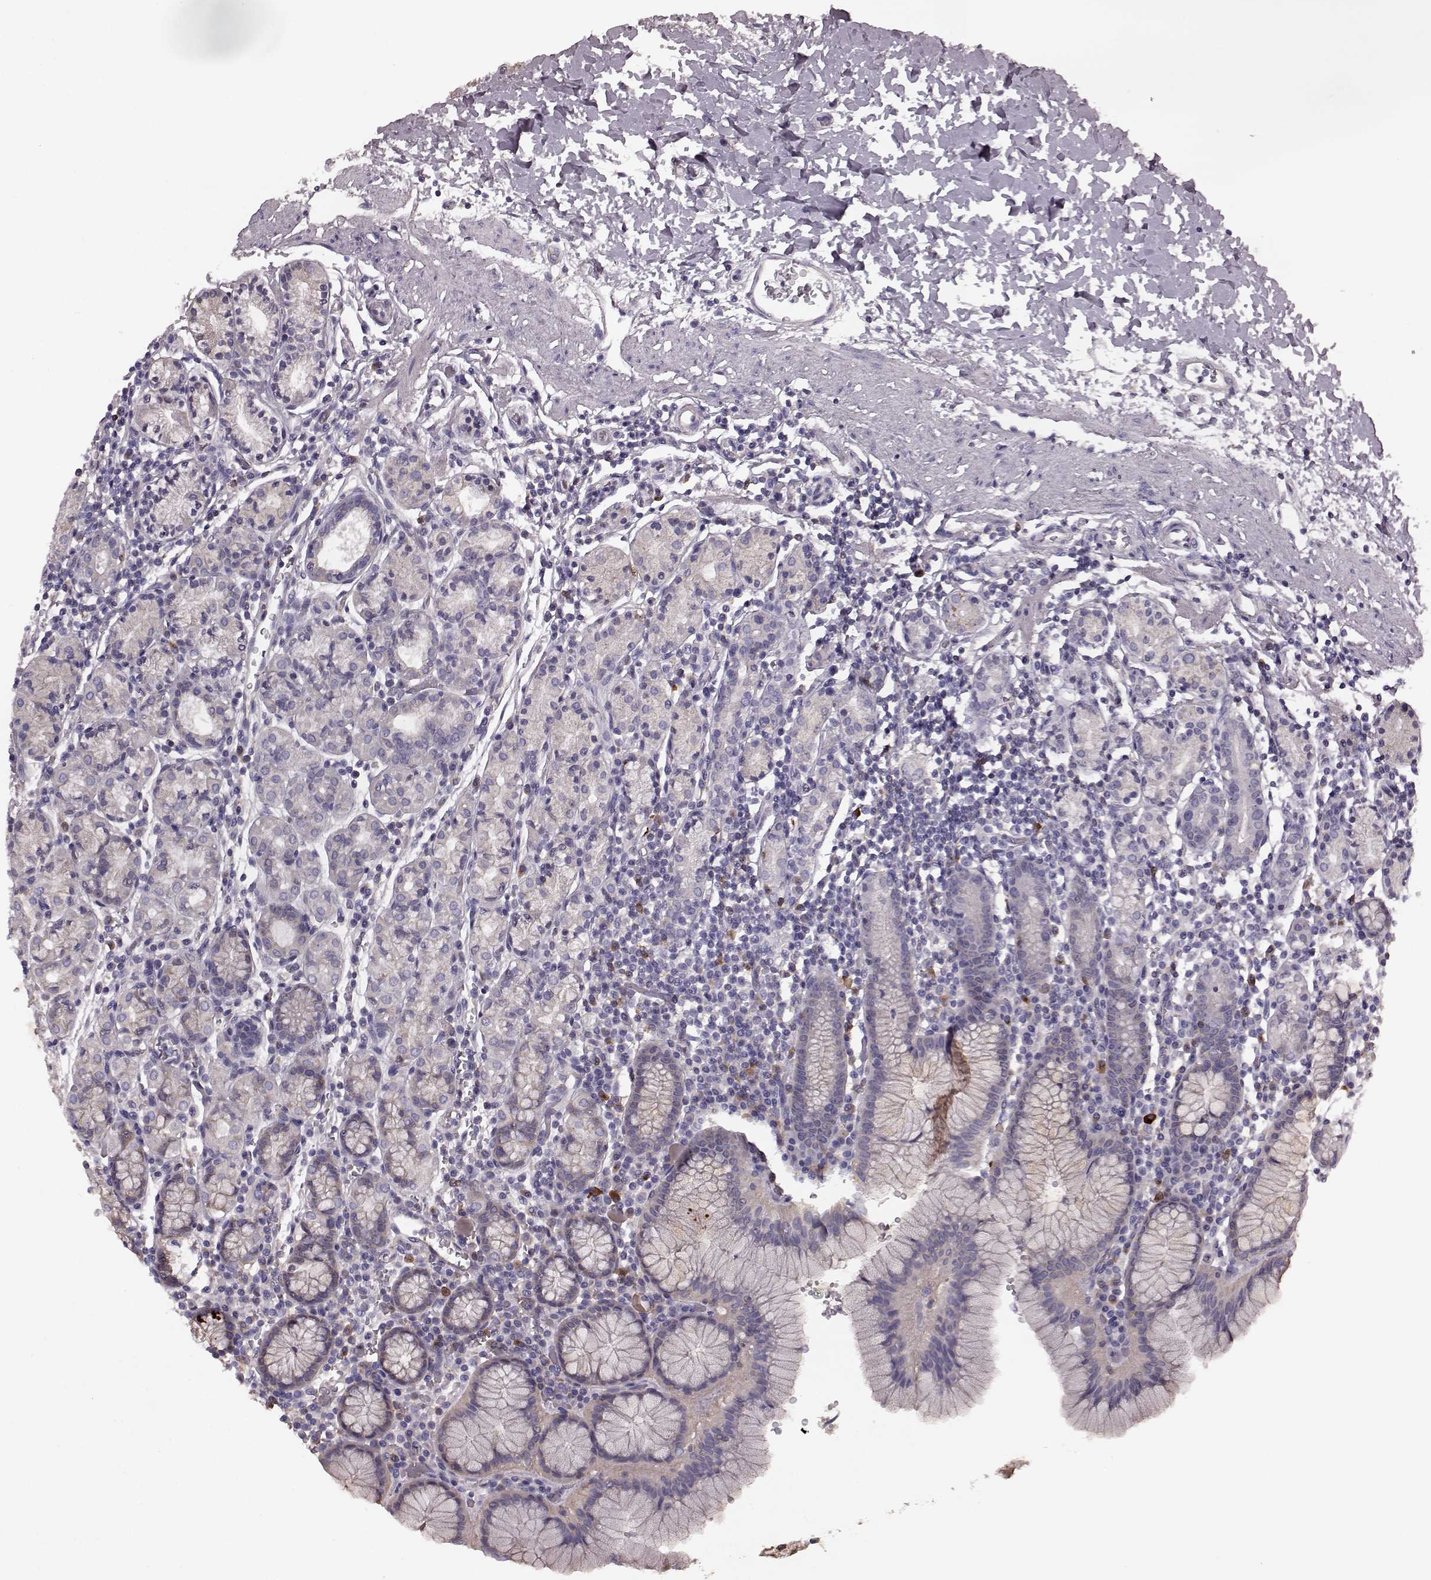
{"staining": {"intensity": "negative", "quantity": "none", "location": "none"}, "tissue": "stomach", "cell_type": "Glandular cells", "image_type": "normal", "snomed": [{"axis": "morphology", "description": "Normal tissue, NOS"}, {"axis": "topography", "description": "Stomach, upper"}, {"axis": "topography", "description": "Stomach"}], "caption": "An image of human stomach is negative for staining in glandular cells. (Stains: DAB immunohistochemistry (IHC) with hematoxylin counter stain, Microscopy: brightfield microscopy at high magnification).", "gene": "PDCD1", "patient": {"sex": "male", "age": 62}}